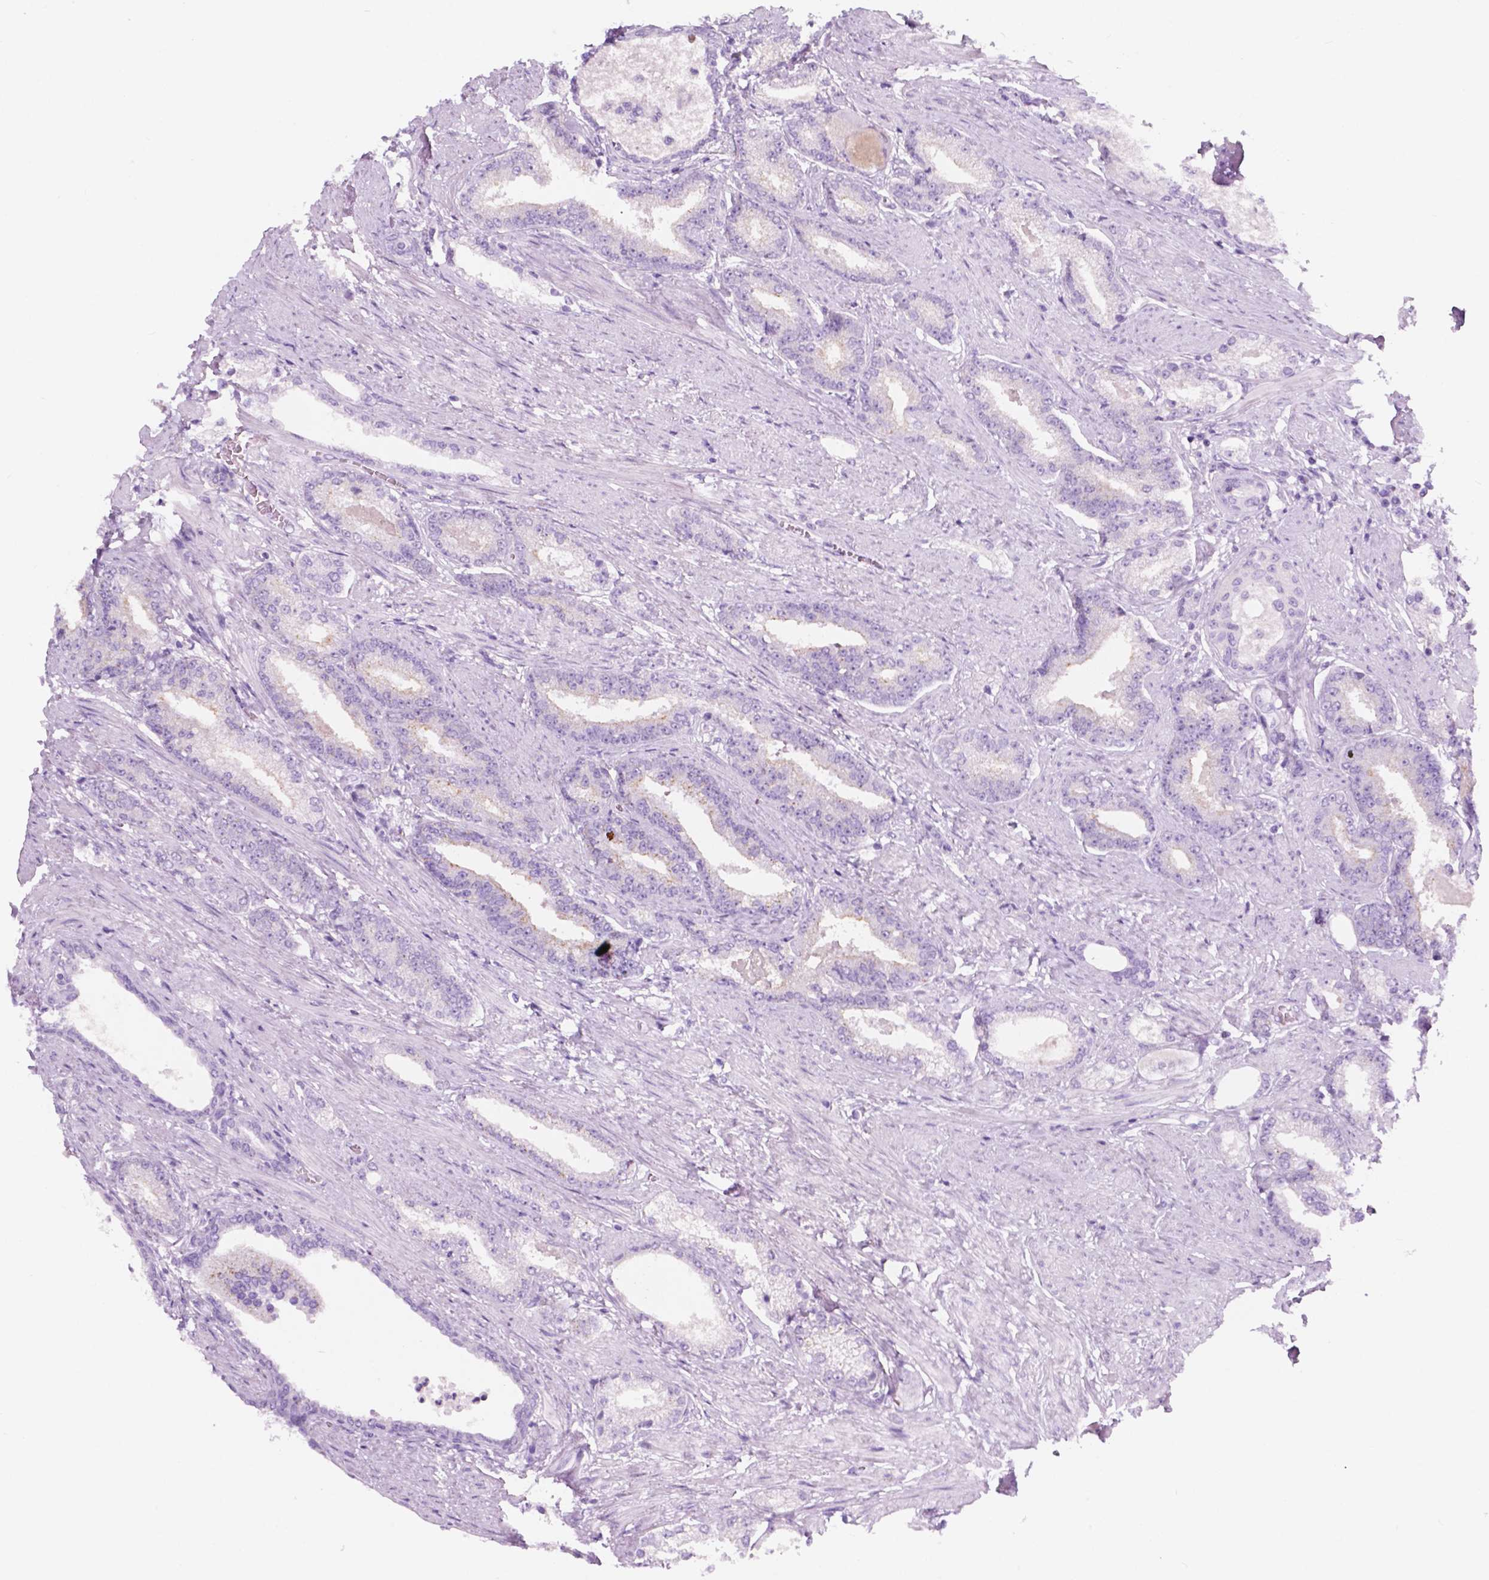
{"staining": {"intensity": "negative", "quantity": "none", "location": "none"}, "tissue": "prostate cancer", "cell_type": "Tumor cells", "image_type": "cancer", "snomed": [{"axis": "morphology", "description": "Adenocarcinoma, High grade"}, {"axis": "topography", "description": "Prostate and seminal vesicle, NOS"}], "caption": "A histopathology image of human prostate cancer (high-grade adenocarcinoma) is negative for staining in tumor cells. (DAB immunohistochemistry (IHC) visualized using brightfield microscopy, high magnification).", "gene": "CUZD1", "patient": {"sex": "male", "age": 61}}